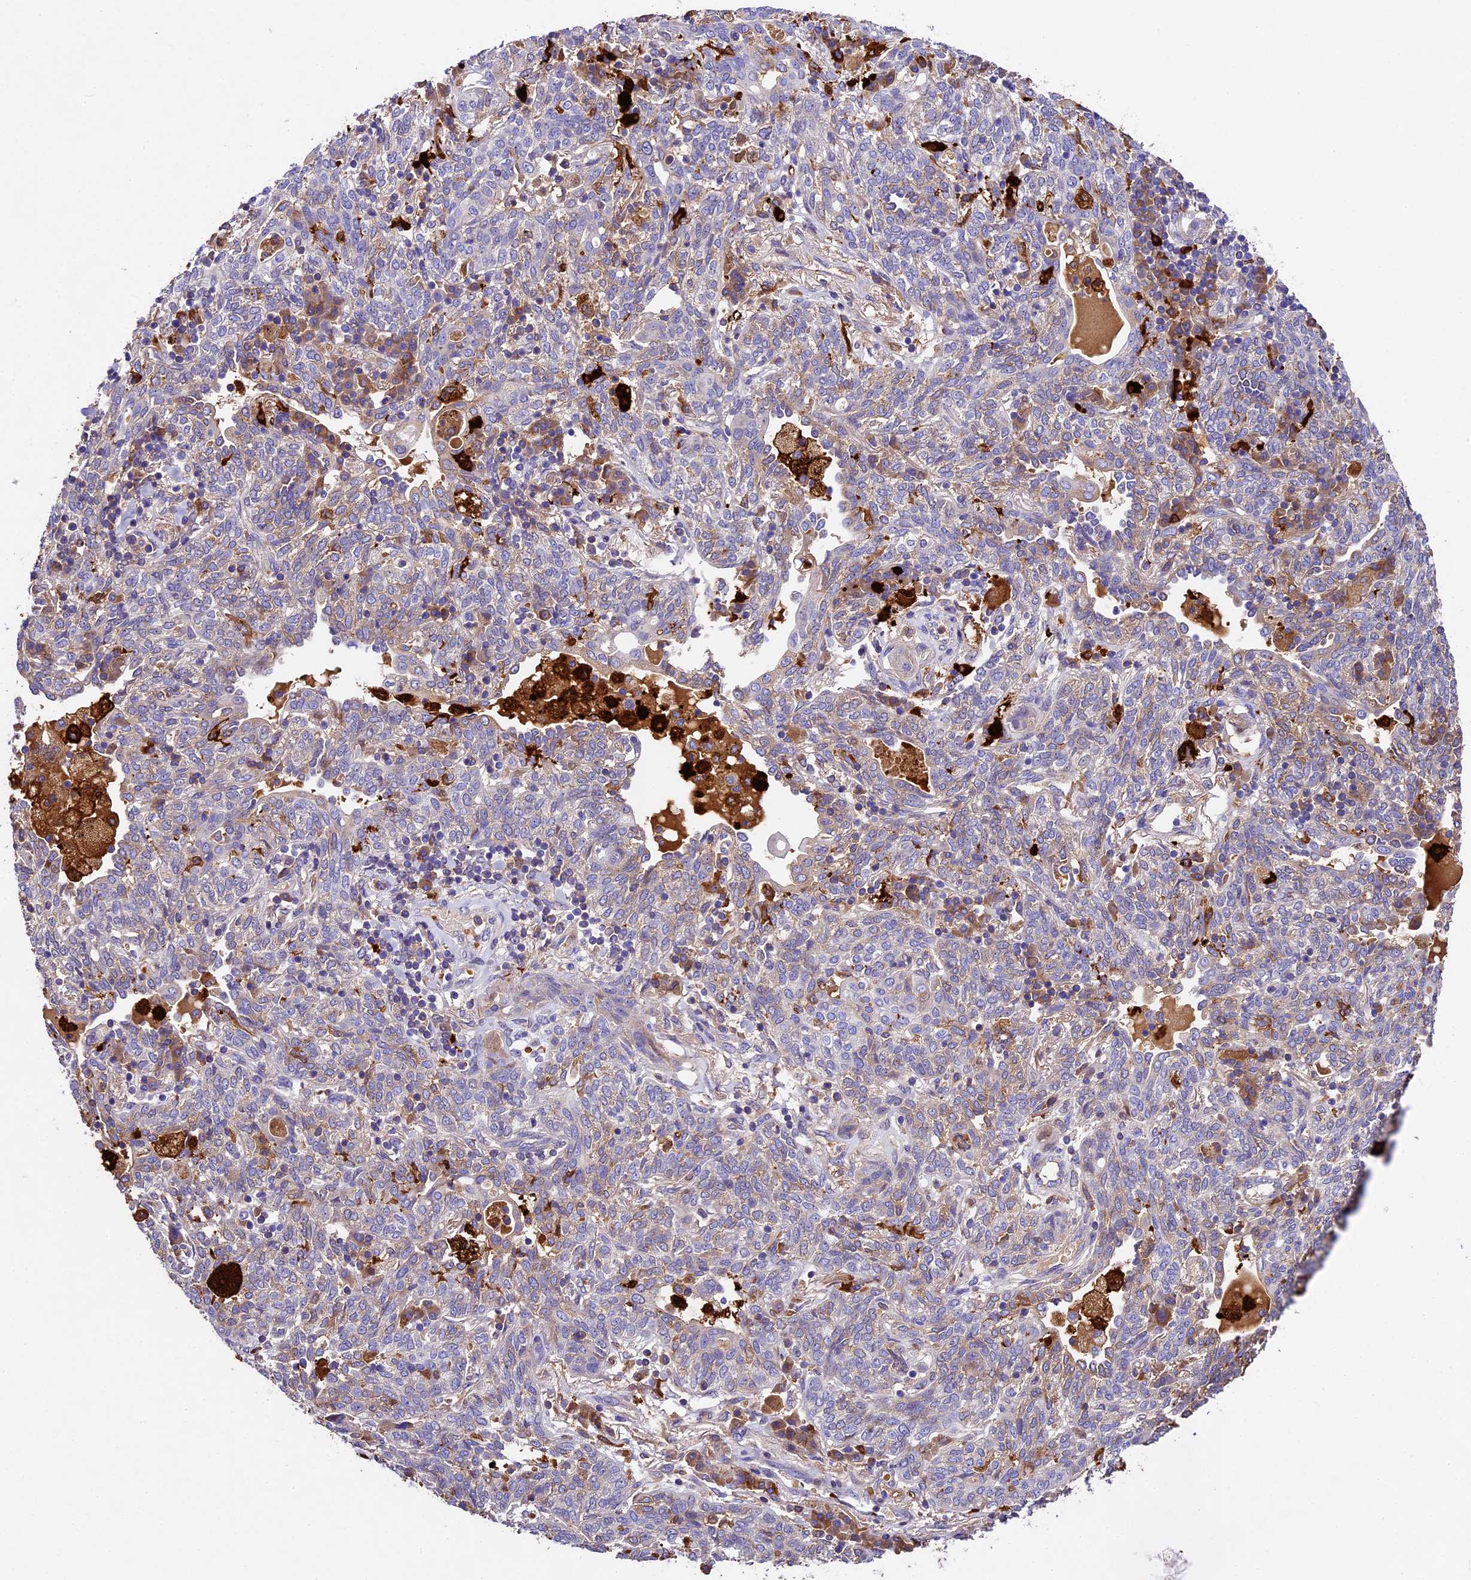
{"staining": {"intensity": "weak", "quantity": "<25%", "location": "cytoplasmic/membranous"}, "tissue": "lung cancer", "cell_type": "Tumor cells", "image_type": "cancer", "snomed": [{"axis": "morphology", "description": "Squamous cell carcinoma, NOS"}, {"axis": "topography", "description": "Lung"}], "caption": "DAB (3,3'-diaminobenzidine) immunohistochemical staining of human lung squamous cell carcinoma exhibits no significant positivity in tumor cells.", "gene": "CILP2", "patient": {"sex": "female", "age": 70}}